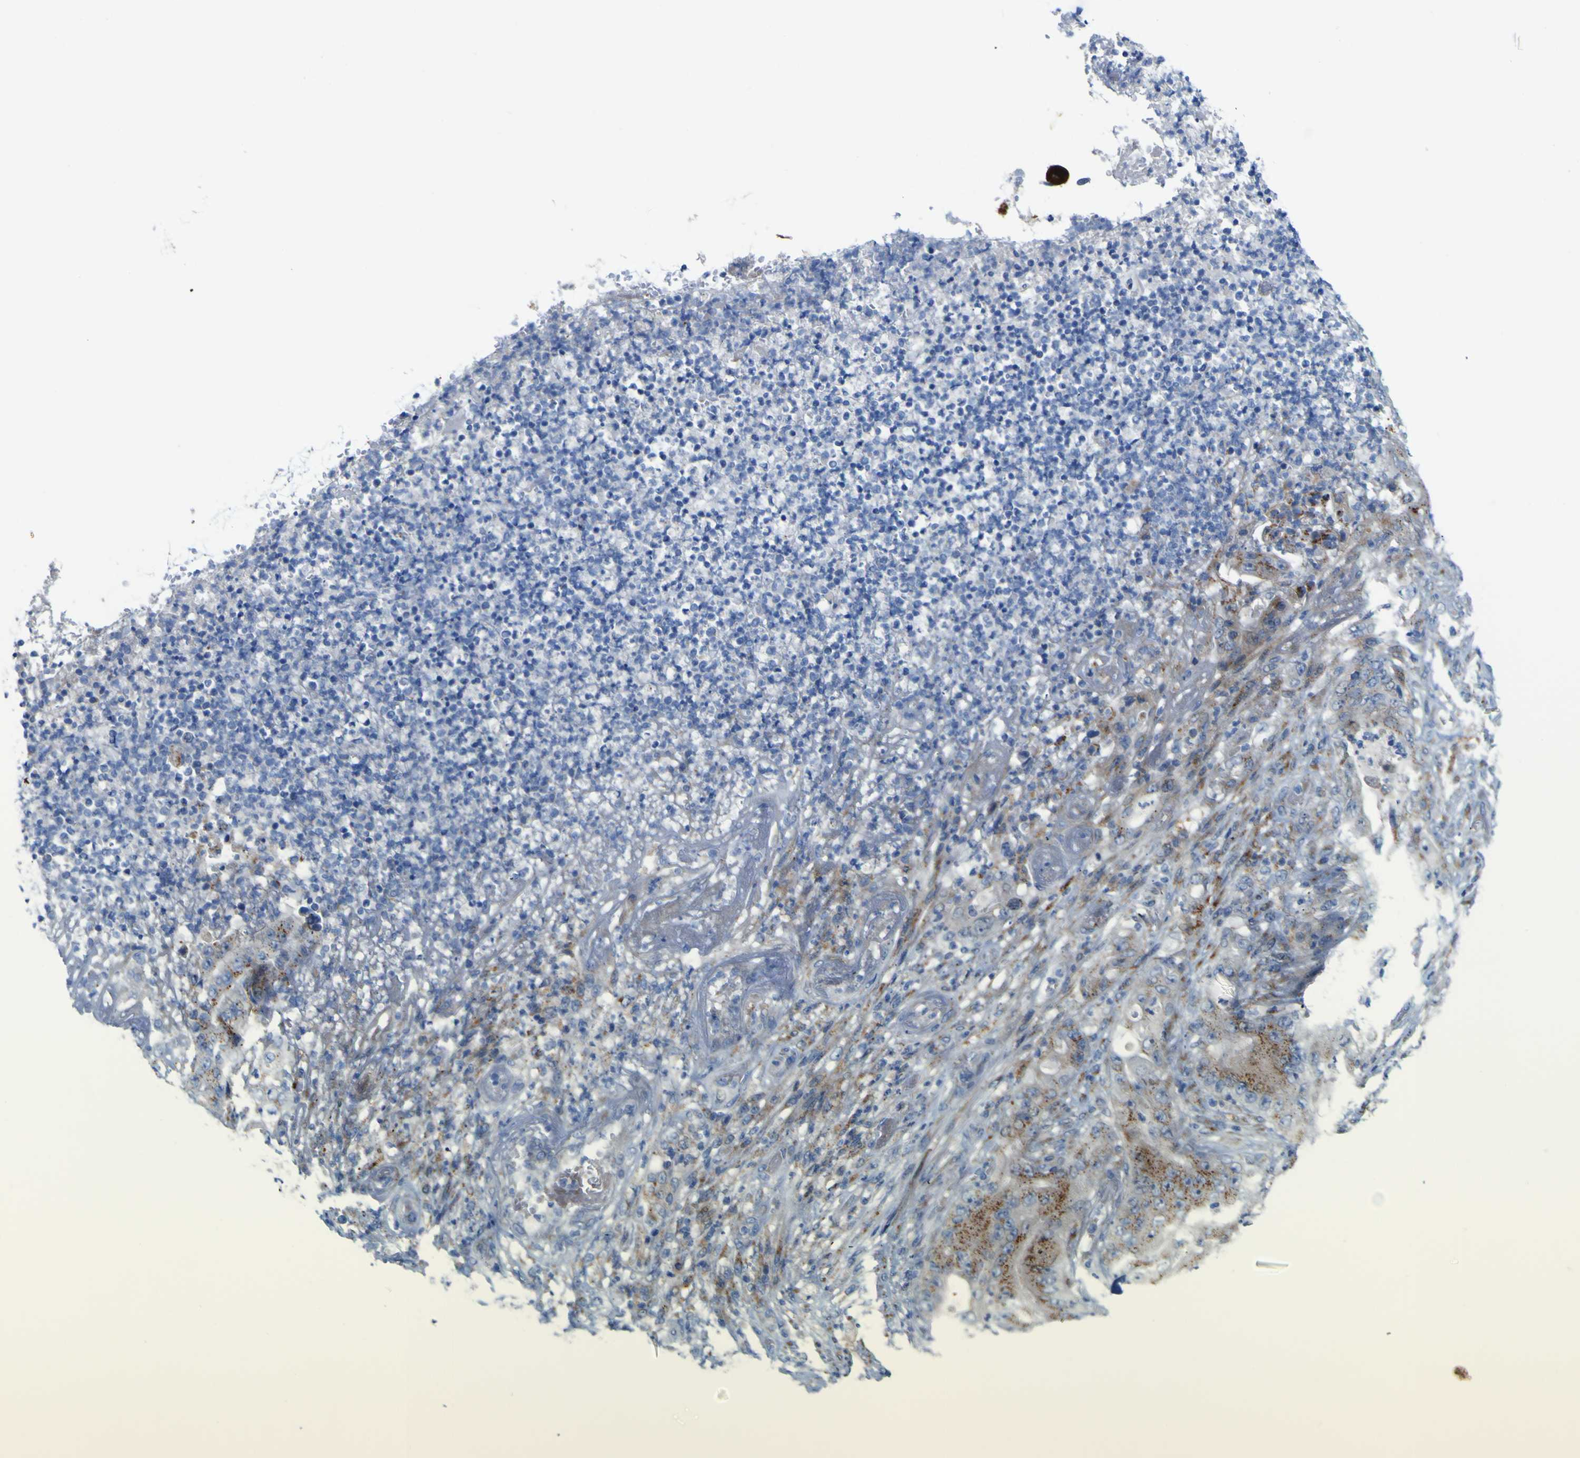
{"staining": {"intensity": "moderate", "quantity": ">75%", "location": "cytoplasmic/membranous"}, "tissue": "stomach cancer", "cell_type": "Tumor cells", "image_type": "cancer", "snomed": [{"axis": "morphology", "description": "Adenocarcinoma, NOS"}, {"axis": "topography", "description": "Stomach"}], "caption": "Protein staining shows moderate cytoplasmic/membranous positivity in about >75% of tumor cells in stomach cancer (adenocarcinoma).", "gene": "PTPRF", "patient": {"sex": "female", "age": 73}}